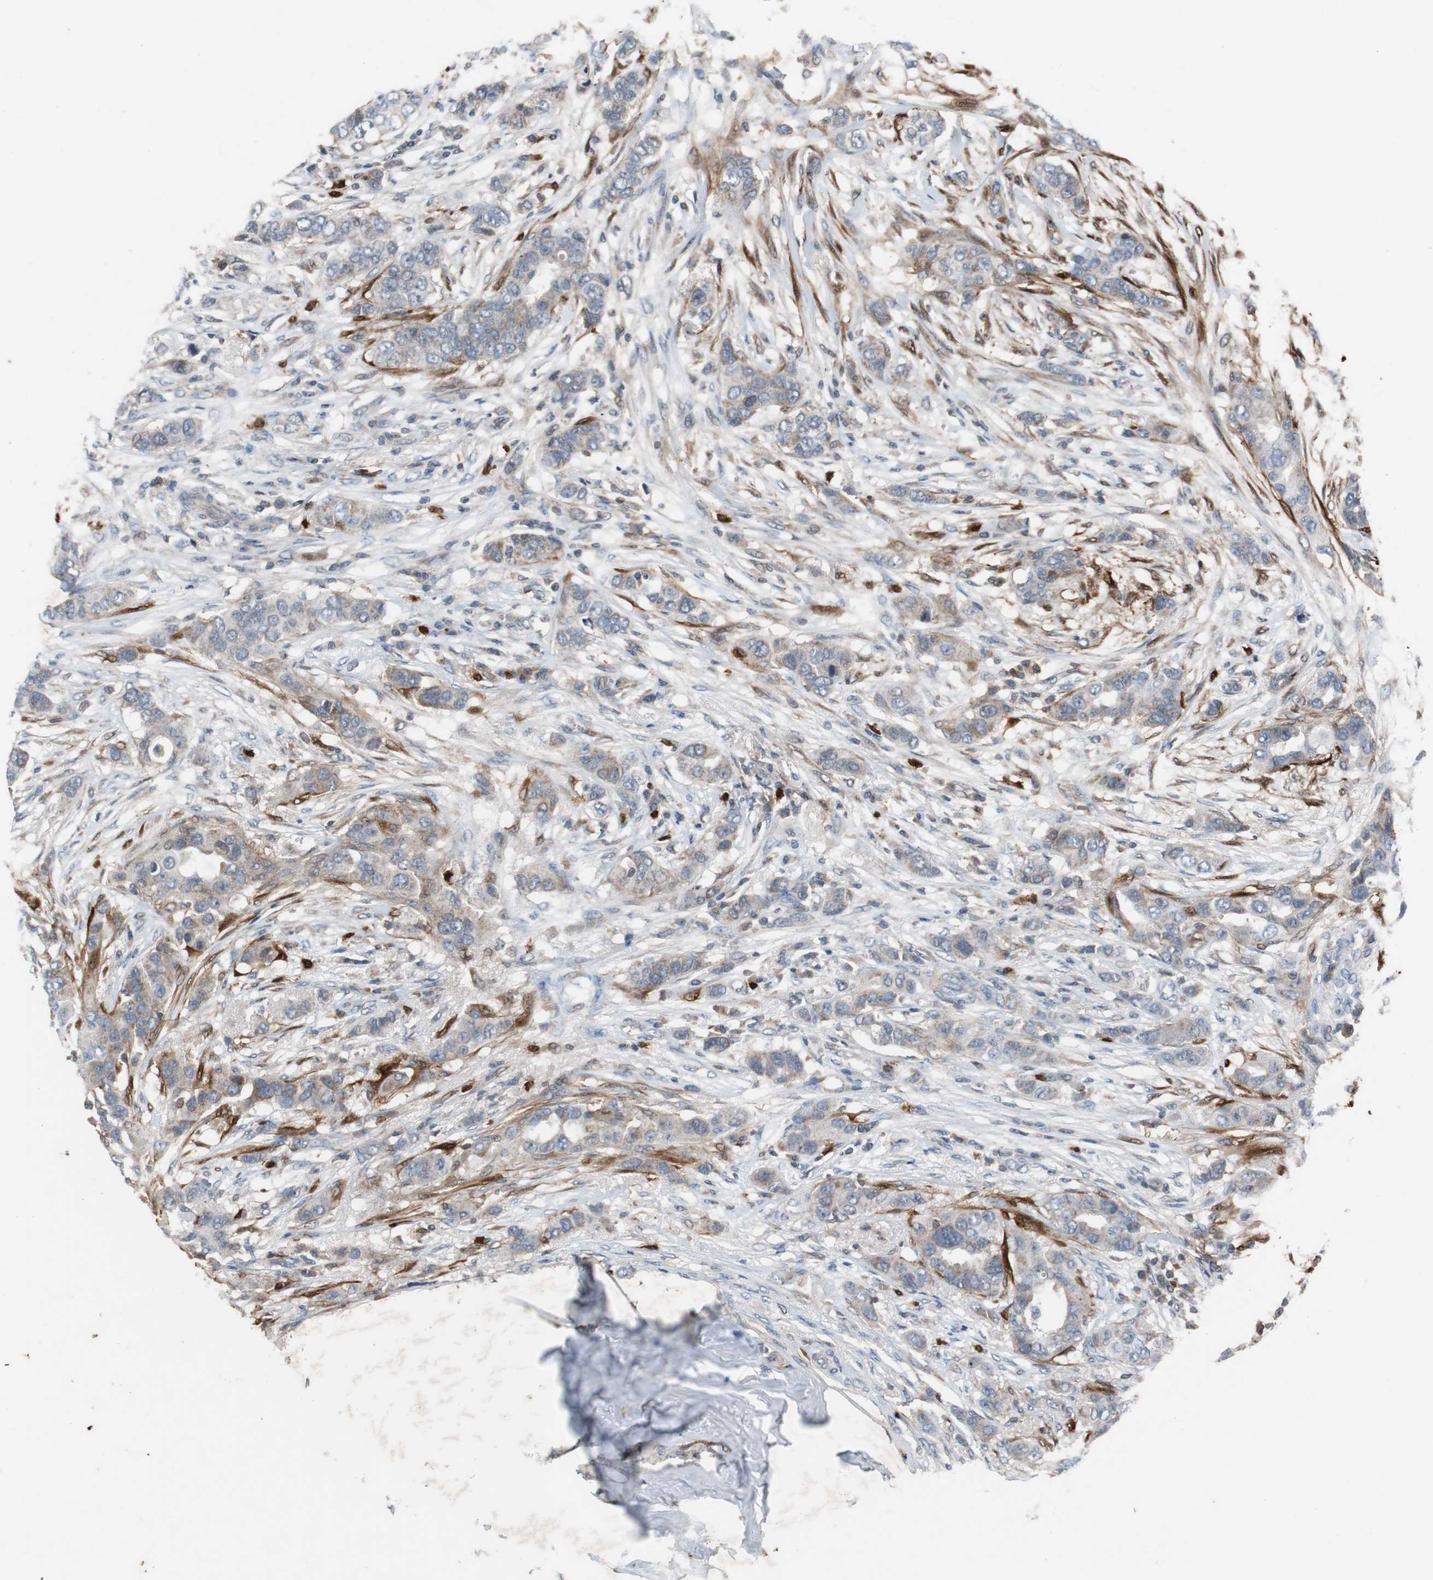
{"staining": {"intensity": "weak", "quantity": "25%-75%", "location": "cytoplasmic/membranous"}, "tissue": "breast cancer", "cell_type": "Tumor cells", "image_type": "cancer", "snomed": [{"axis": "morphology", "description": "Duct carcinoma"}, {"axis": "topography", "description": "Breast"}], "caption": "Immunohistochemical staining of human intraductal carcinoma (breast) displays low levels of weak cytoplasmic/membranous expression in about 25%-75% of tumor cells.", "gene": "CALB2", "patient": {"sex": "female", "age": 50}}